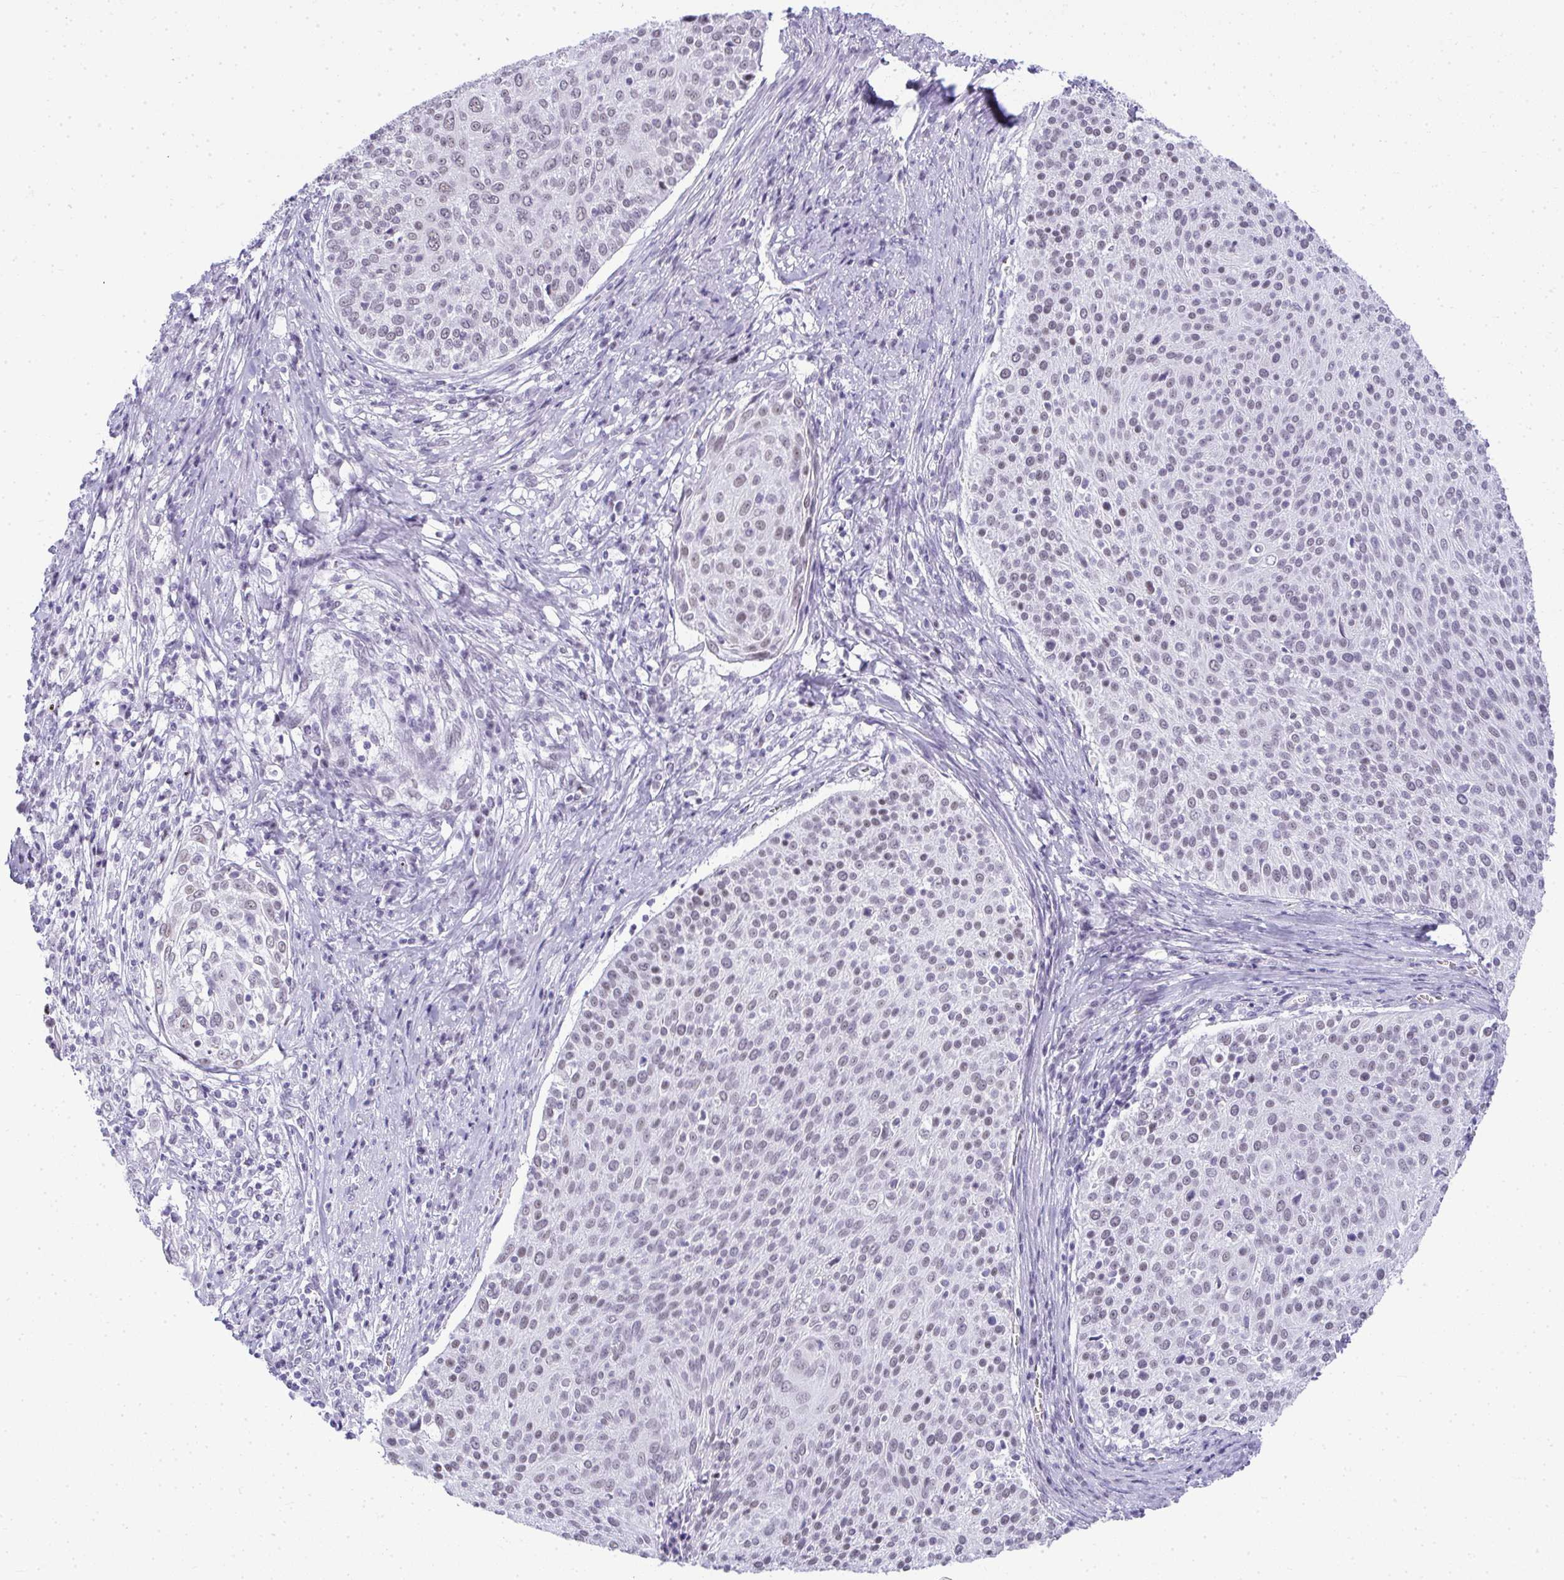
{"staining": {"intensity": "weak", "quantity": "25%-75%", "location": "nuclear"}, "tissue": "cervical cancer", "cell_type": "Tumor cells", "image_type": "cancer", "snomed": [{"axis": "morphology", "description": "Squamous cell carcinoma, NOS"}, {"axis": "topography", "description": "Cervix"}], "caption": "Protein analysis of cervical cancer (squamous cell carcinoma) tissue displays weak nuclear staining in about 25%-75% of tumor cells. The protein of interest is stained brown, and the nuclei are stained in blue (DAB (3,3'-diaminobenzidine) IHC with brightfield microscopy, high magnification).", "gene": "PLA2G1B", "patient": {"sex": "female", "age": 31}}